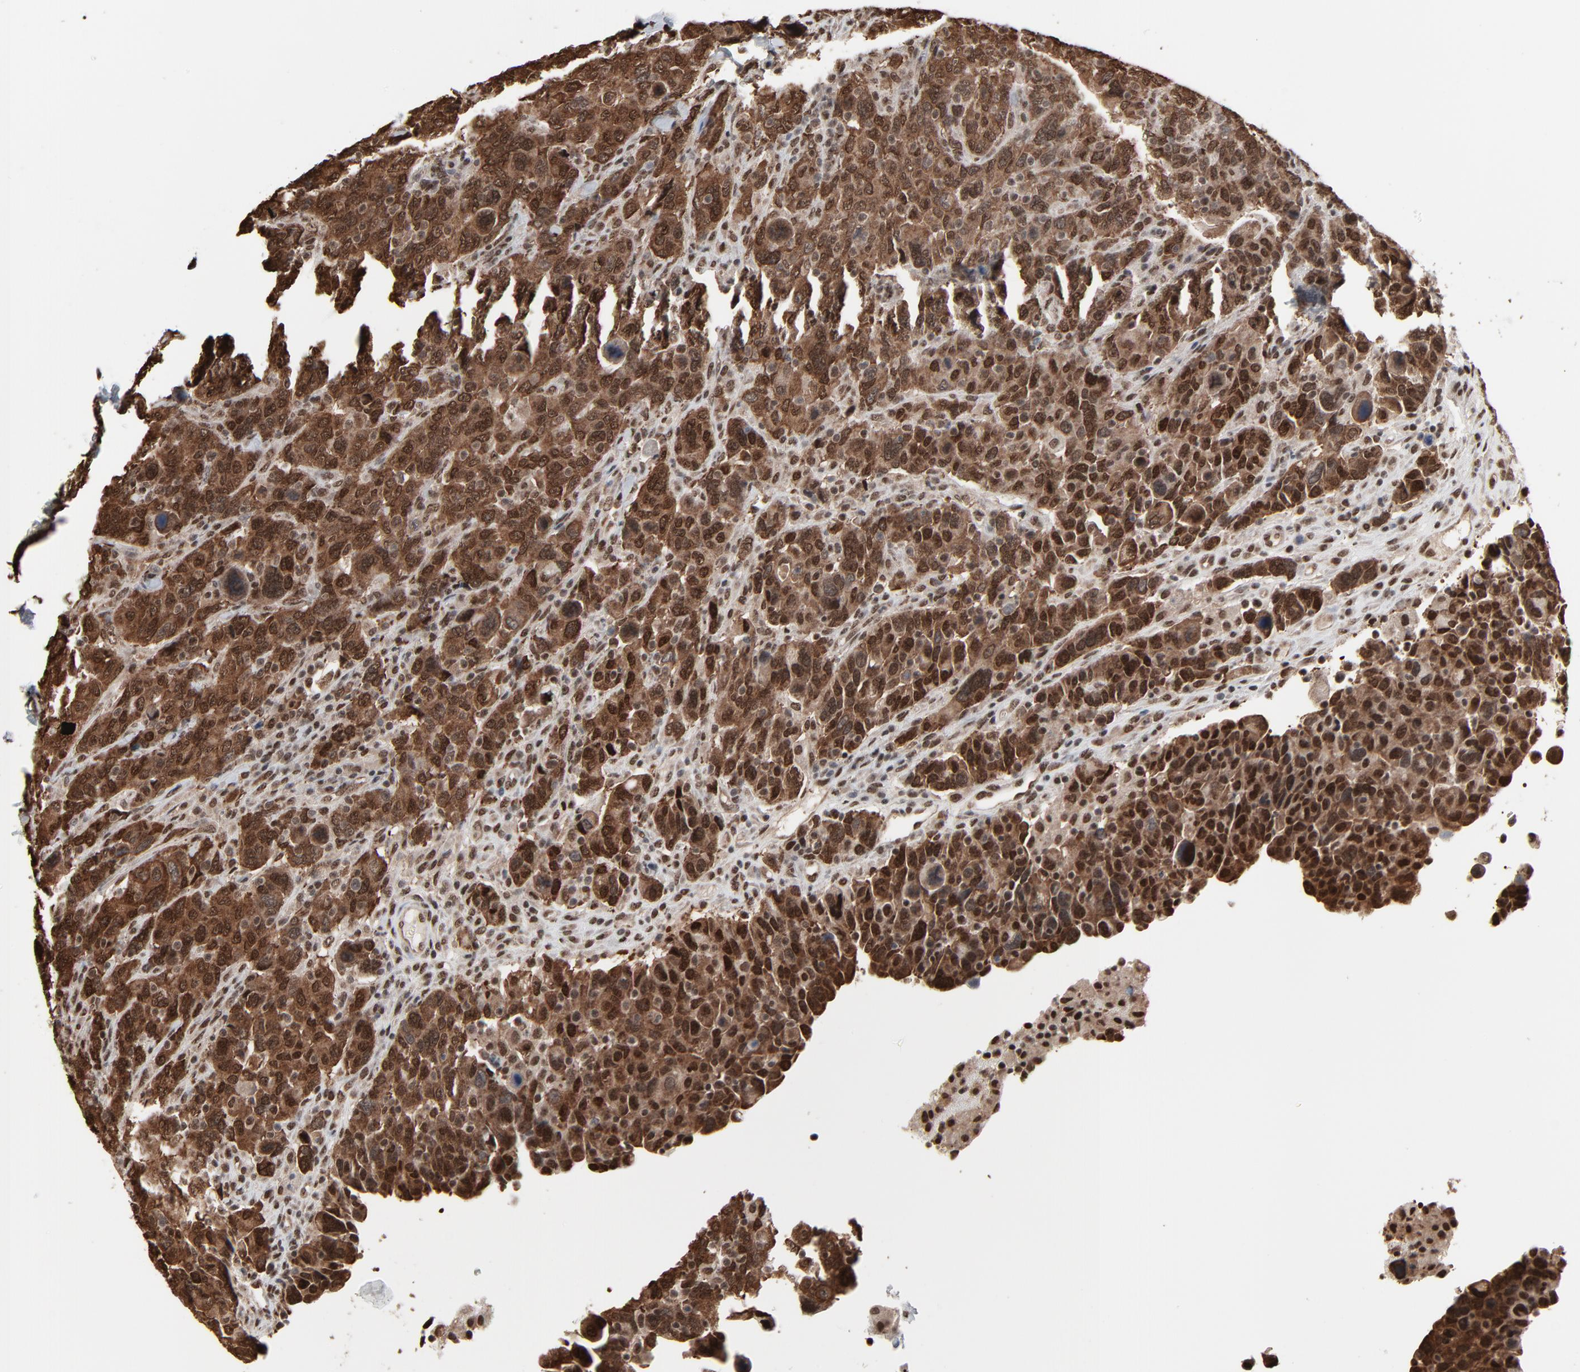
{"staining": {"intensity": "strong", "quantity": ">75%", "location": "cytoplasmic/membranous,nuclear"}, "tissue": "breast cancer", "cell_type": "Tumor cells", "image_type": "cancer", "snomed": [{"axis": "morphology", "description": "Duct carcinoma"}, {"axis": "topography", "description": "Breast"}], "caption": "A high-resolution histopathology image shows IHC staining of intraductal carcinoma (breast), which reveals strong cytoplasmic/membranous and nuclear staining in approximately >75% of tumor cells.", "gene": "MEIS2", "patient": {"sex": "female", "age": 37}}